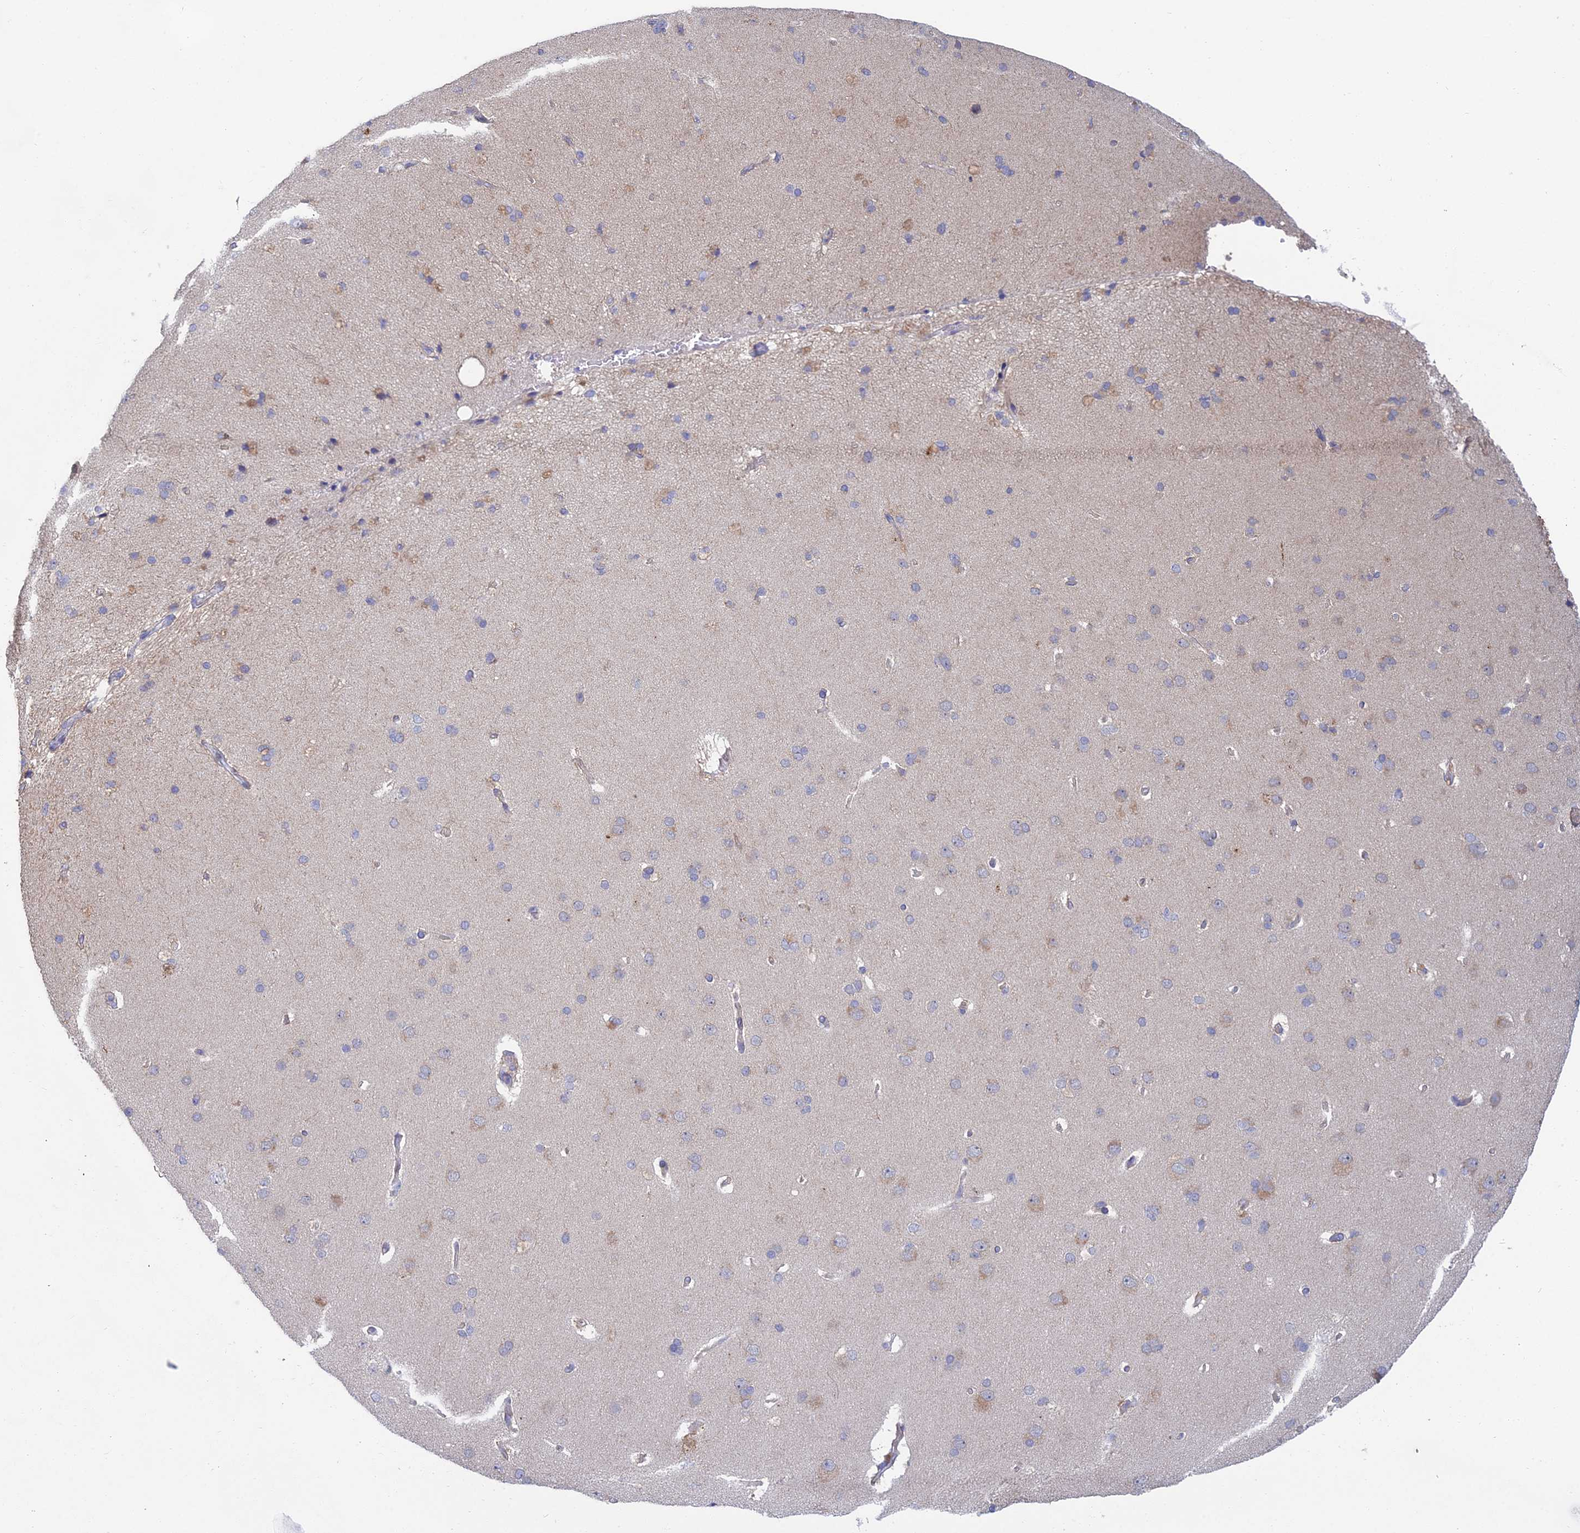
{"staining": {"intensity": "negative", "quantity": "none", "location": "none"}, "tissue": "cerebral cortex", "cell_type": "Endothelial cells", "image_type": "normal", "snomed": [{"axis": "morphology", "description": "Normal tissue, NOS"}, {"axis": "topography", "description": "Cerebral cortex"}], "caption": "This is an immunohistochemistry histopathology image of unremarkable cerebral cortex. There is no staining in endothelial cells.", "gene": "METTL26", "patient": {"sex": "male", "age": 62}}